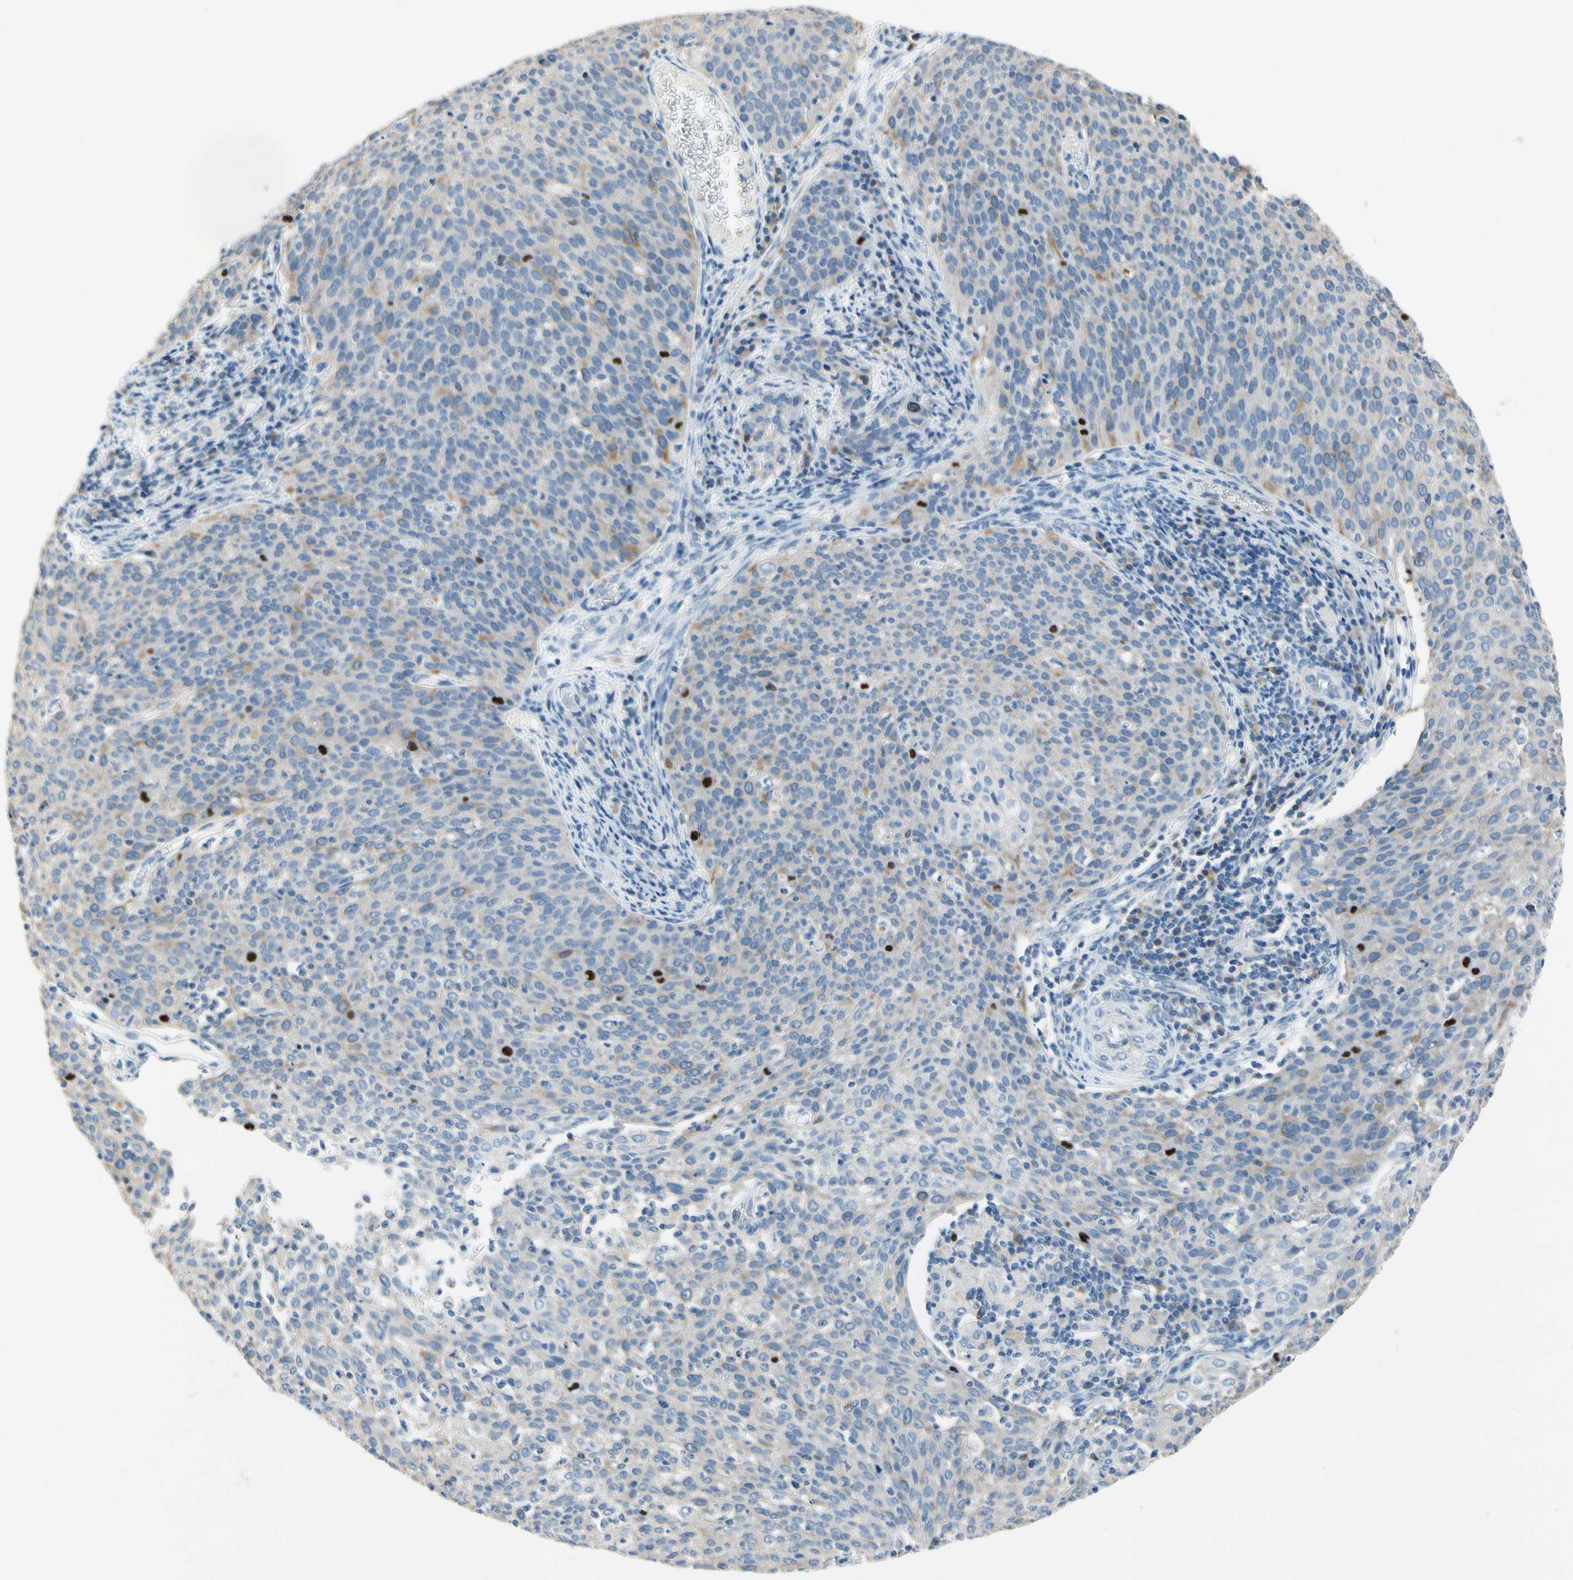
{"staining": {"intensity": "weak", "quantity": "<25%", "location": "cytoplasmic/membranous"}, "tissue": "cervical cancer", "cell_type": "Tumor cells", "image_type": "cancer", "snomed": [{"axis": "morphology", "description": "Squamous cell carcinoma, NOS"}, {"axis": "topography", "description": "Cervix"}], "caption": "An IHC image of cervical squamous cell carcinoma is shown. There is no staining in tumor cells of cervical squamous cell carcinoma.", "gene": "CKAP2", "patient": {"sex": "female", "age": 38}}